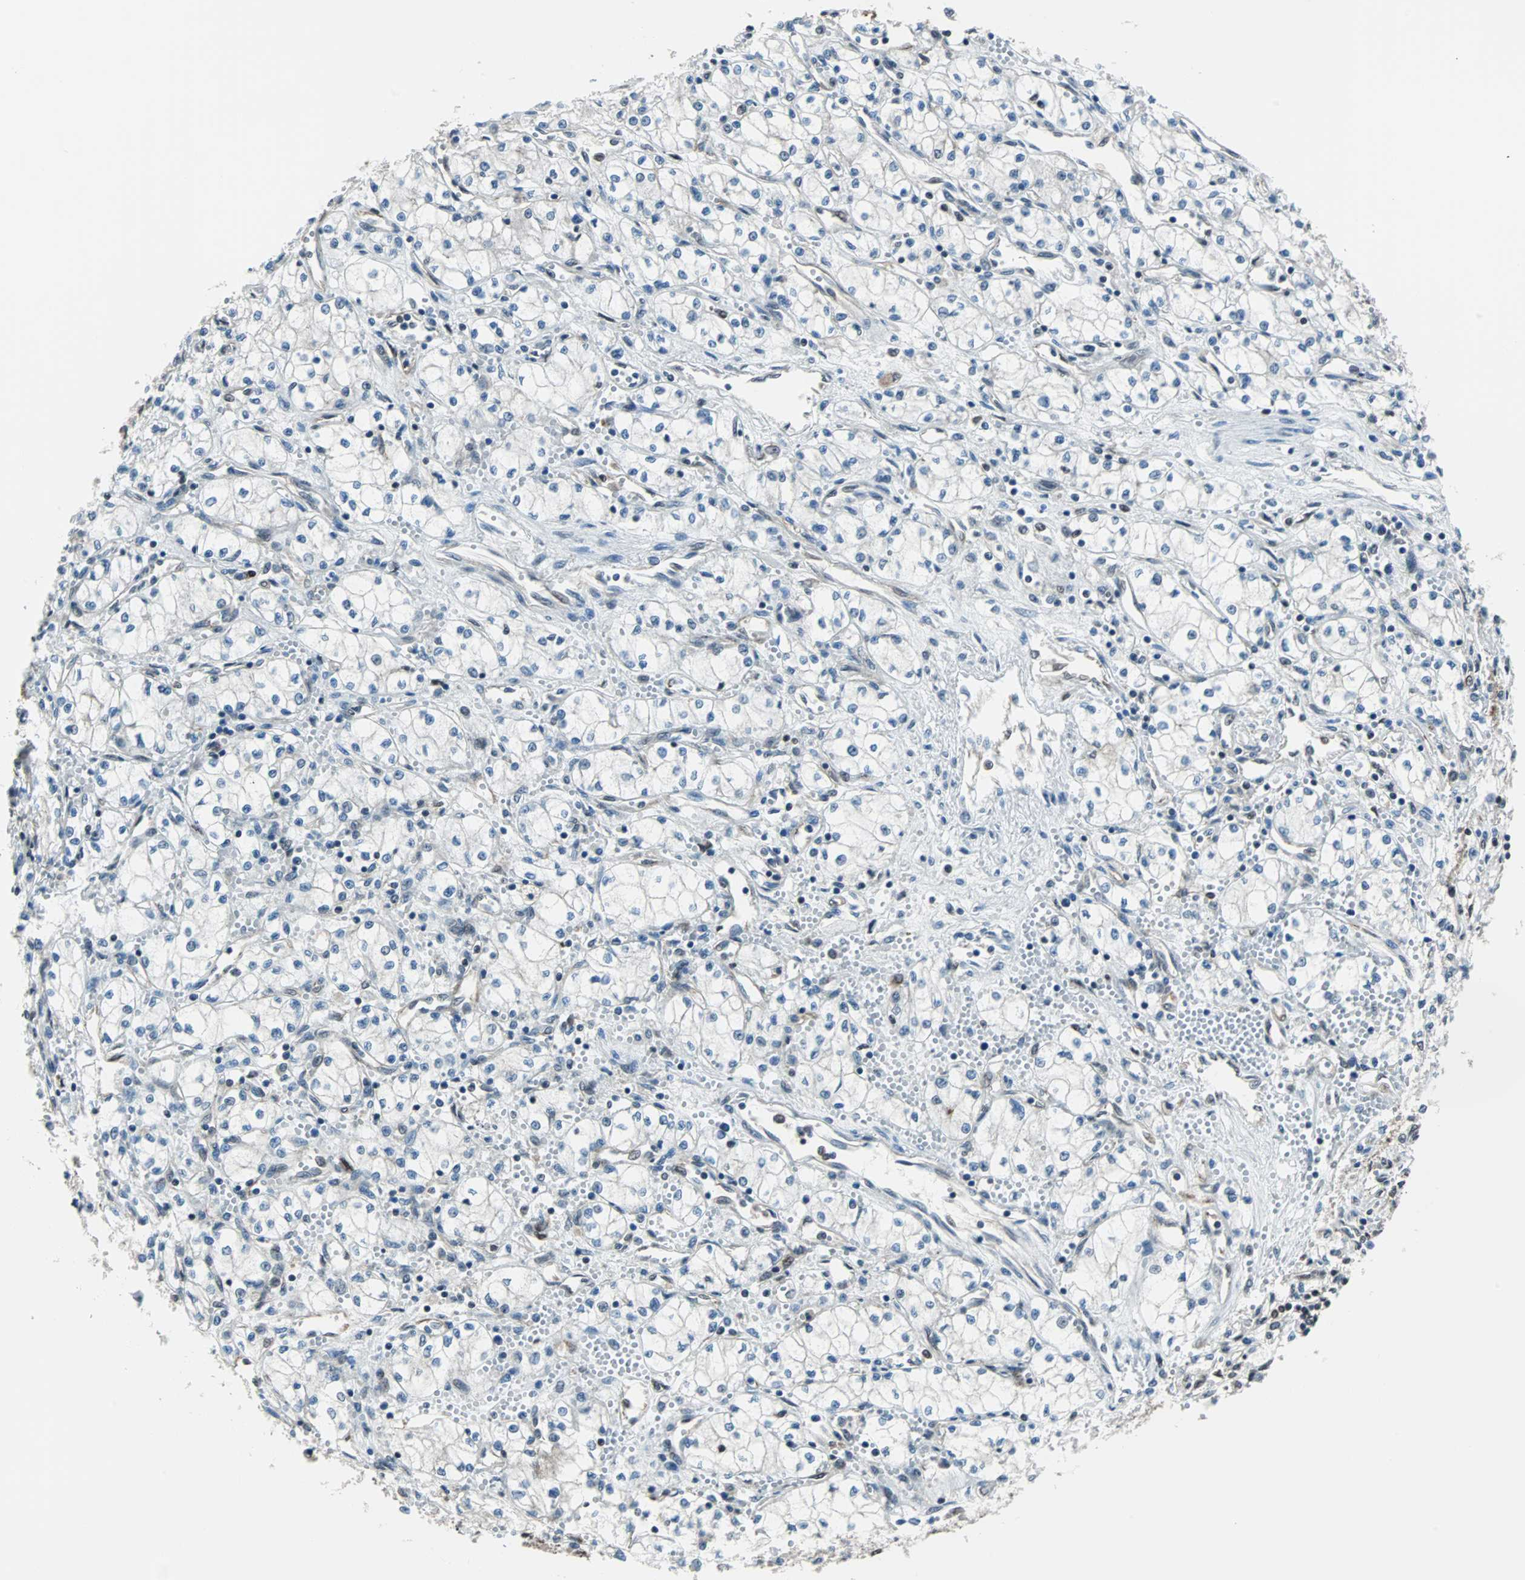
{"staining": {"intensity": "negative", "quantity": "none", "location": "none"}, "tissue": "renal cancer", "cell_type": "Tumor cells", "image_type": "cancer", "snomed": [{"axis": "morphology", "description": "Normal tissue, NOS"}, {"axis": "morphology", "description": "Adenocarcinoma, NOS"}, {"axis": "topography", "description": "Kidney"}], "caption": "Immunohistochemistry (IHC) histopathology image of renal cancer stained for a protein (brown), which demonstrates no positivity in tumor cells. Brightfield microscopy of immunohistochemistry stained with DAB (brown) and hematoxylin (blue), captured at high magnification.", "gene": "VCP", "patient": {"sex": "male", "age": 59}}